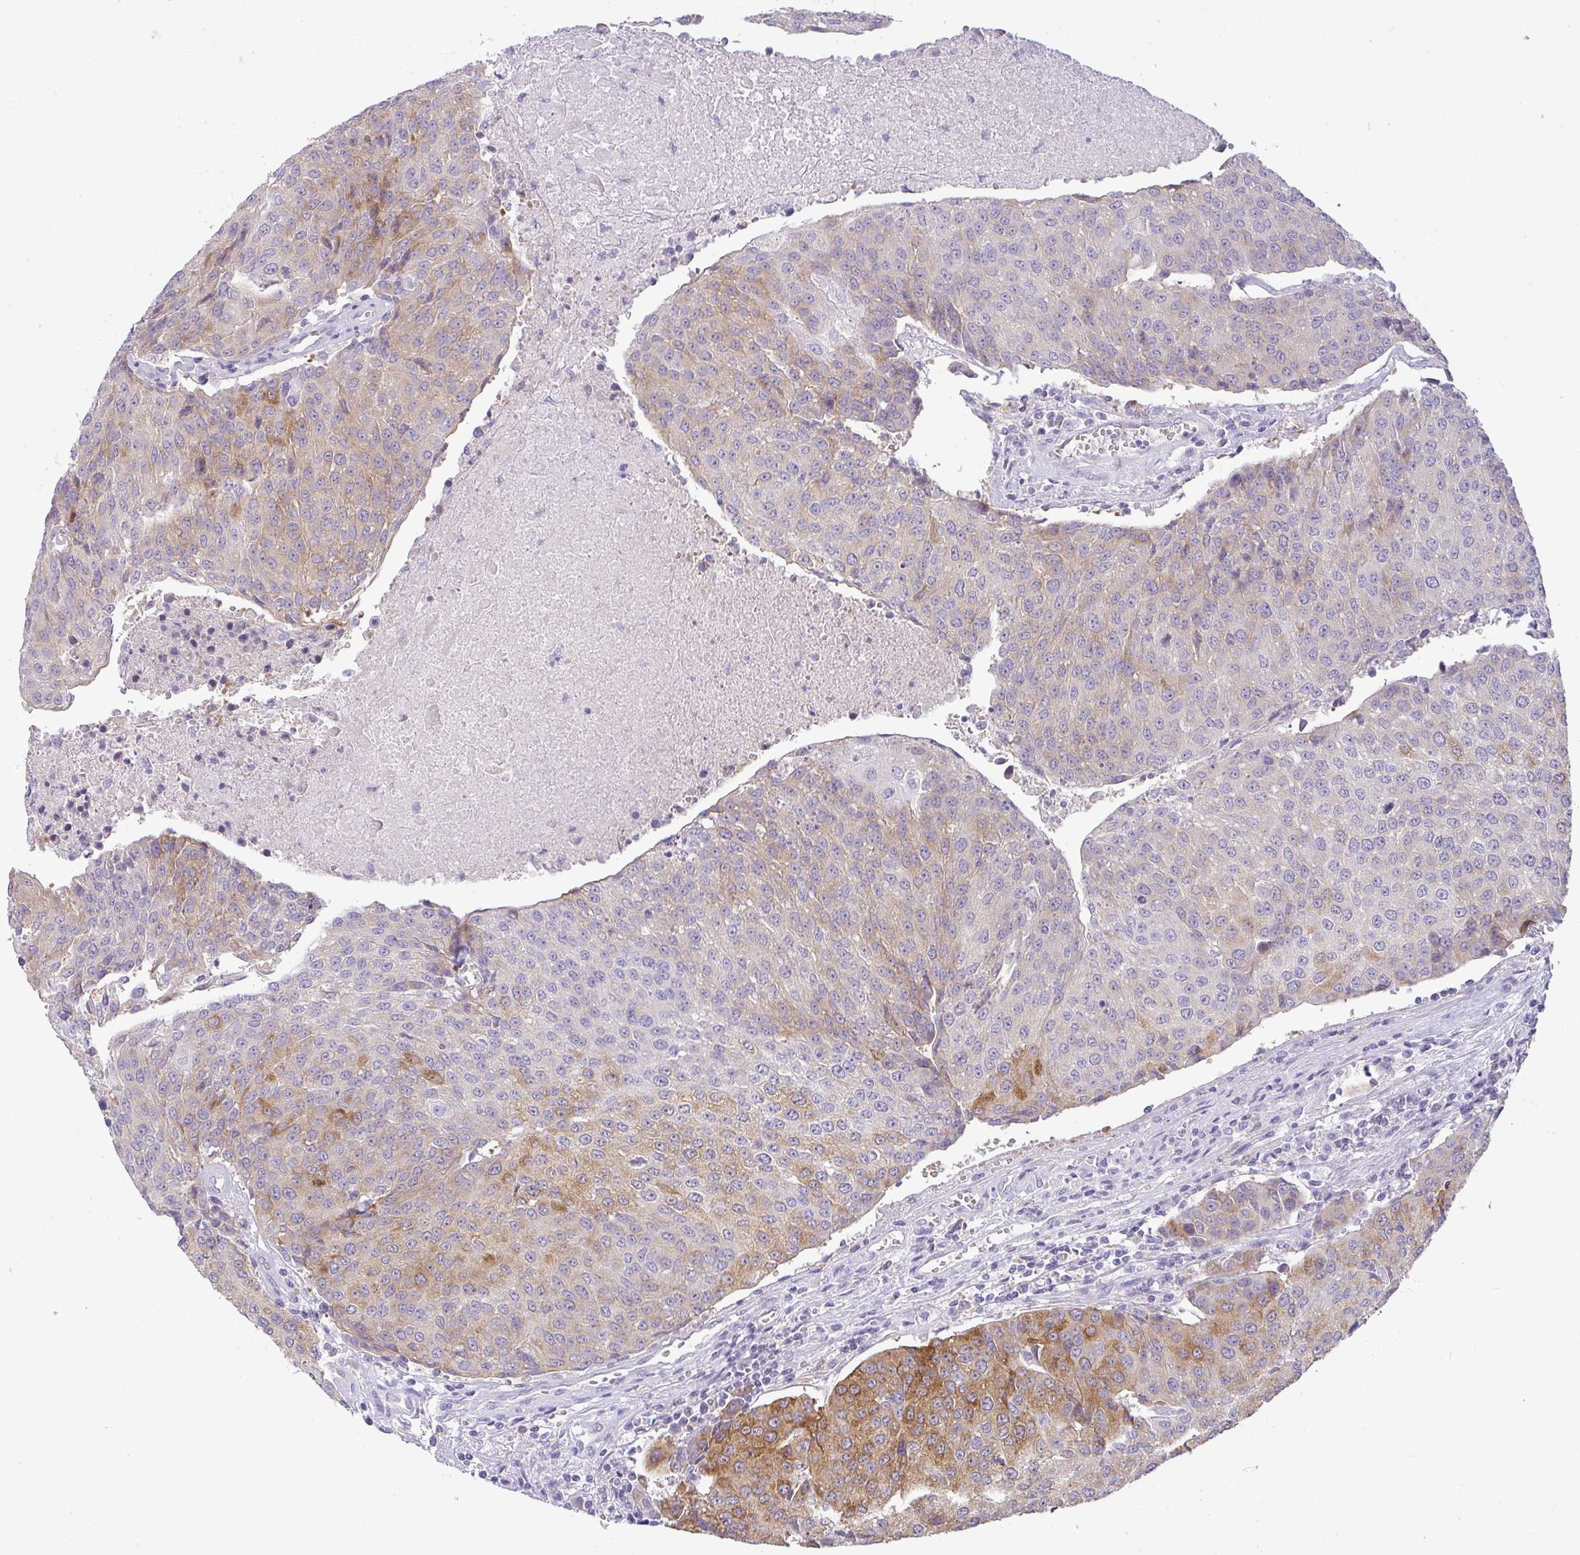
{"staining": {"intensity": "moderate", "quantity": "25%-75%", "location": "cytoplasmic/membranous"}, "tissue": "urothelial cancer", "cell_type": "Tumor cells", "image_type": "cancer", "snomed": [{"axis": "morphology", "description": "Urothelial carcinoma, High grade"}, {"axis": "topography", "description": "Urinary bladder"}], "caption": "High-magnification brightfield microscopy of urothelial cancer stained with DAB (brown) and counterstained with hematoxylin (blue). tumor cells exhibit moderate cytoplasmic/membranous staining is seen in about25%-75% of cells.", "gene": "LIPE", "patient": {"sex": "female", "age": 85}}